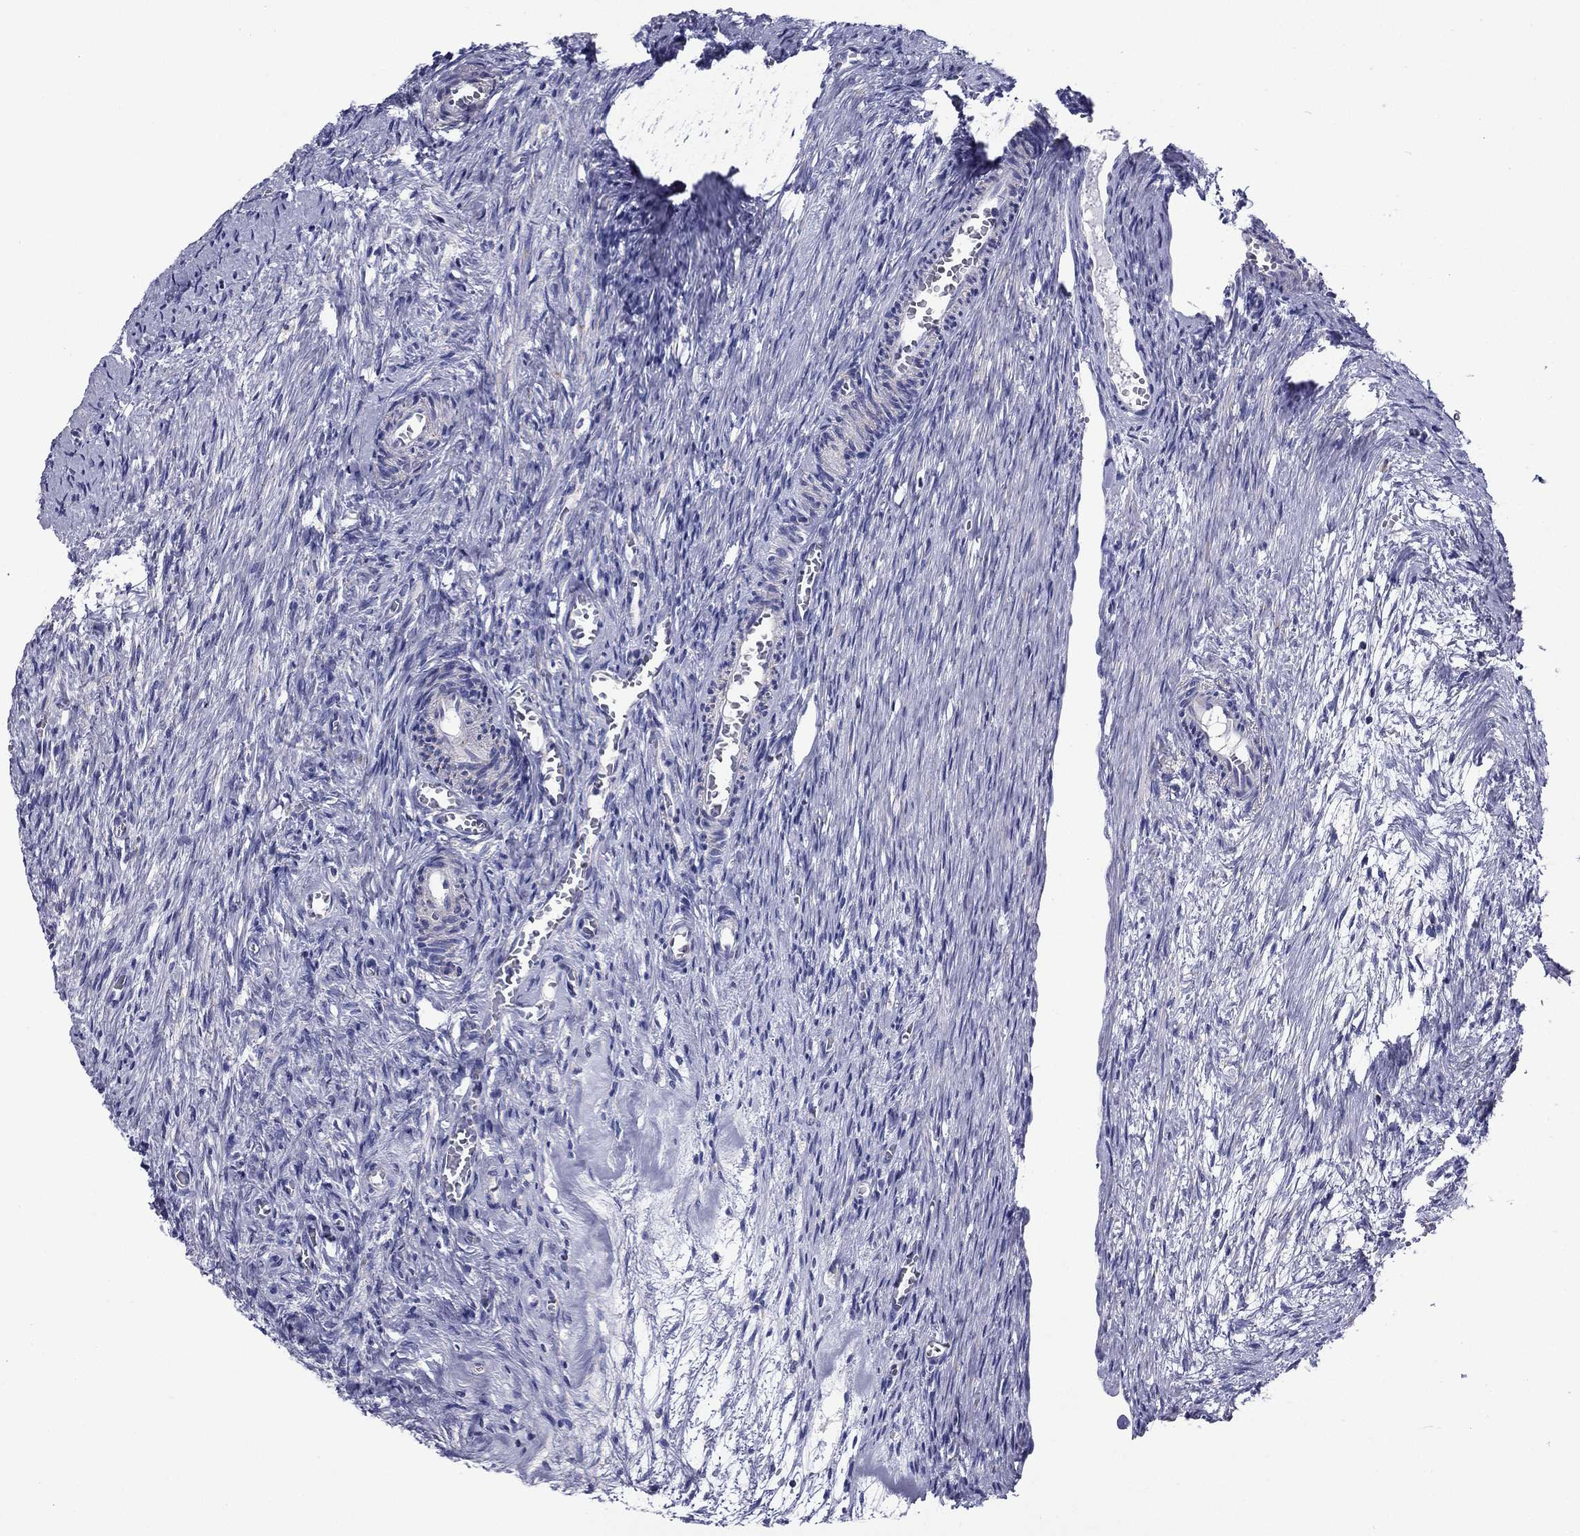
{"staining": {"intensity": "negative", "quantity": "none", "location": "none"}, "tissue": "ovary", "cell_type": "Ovarian stroma cells", "image_type": "normal", "snomed": [{"axis": "morphology", "description": "Normal tissue, NOS"}, {"axis": "topography", "description": "Ovary"}], "caption": "This is an immunohistochemistry (IHC) micrograph of normal ovary. There is no staining in ovarian stroma cells.", "gene": "ACADSB", "patient": {"sex": "female", "age": 39}}